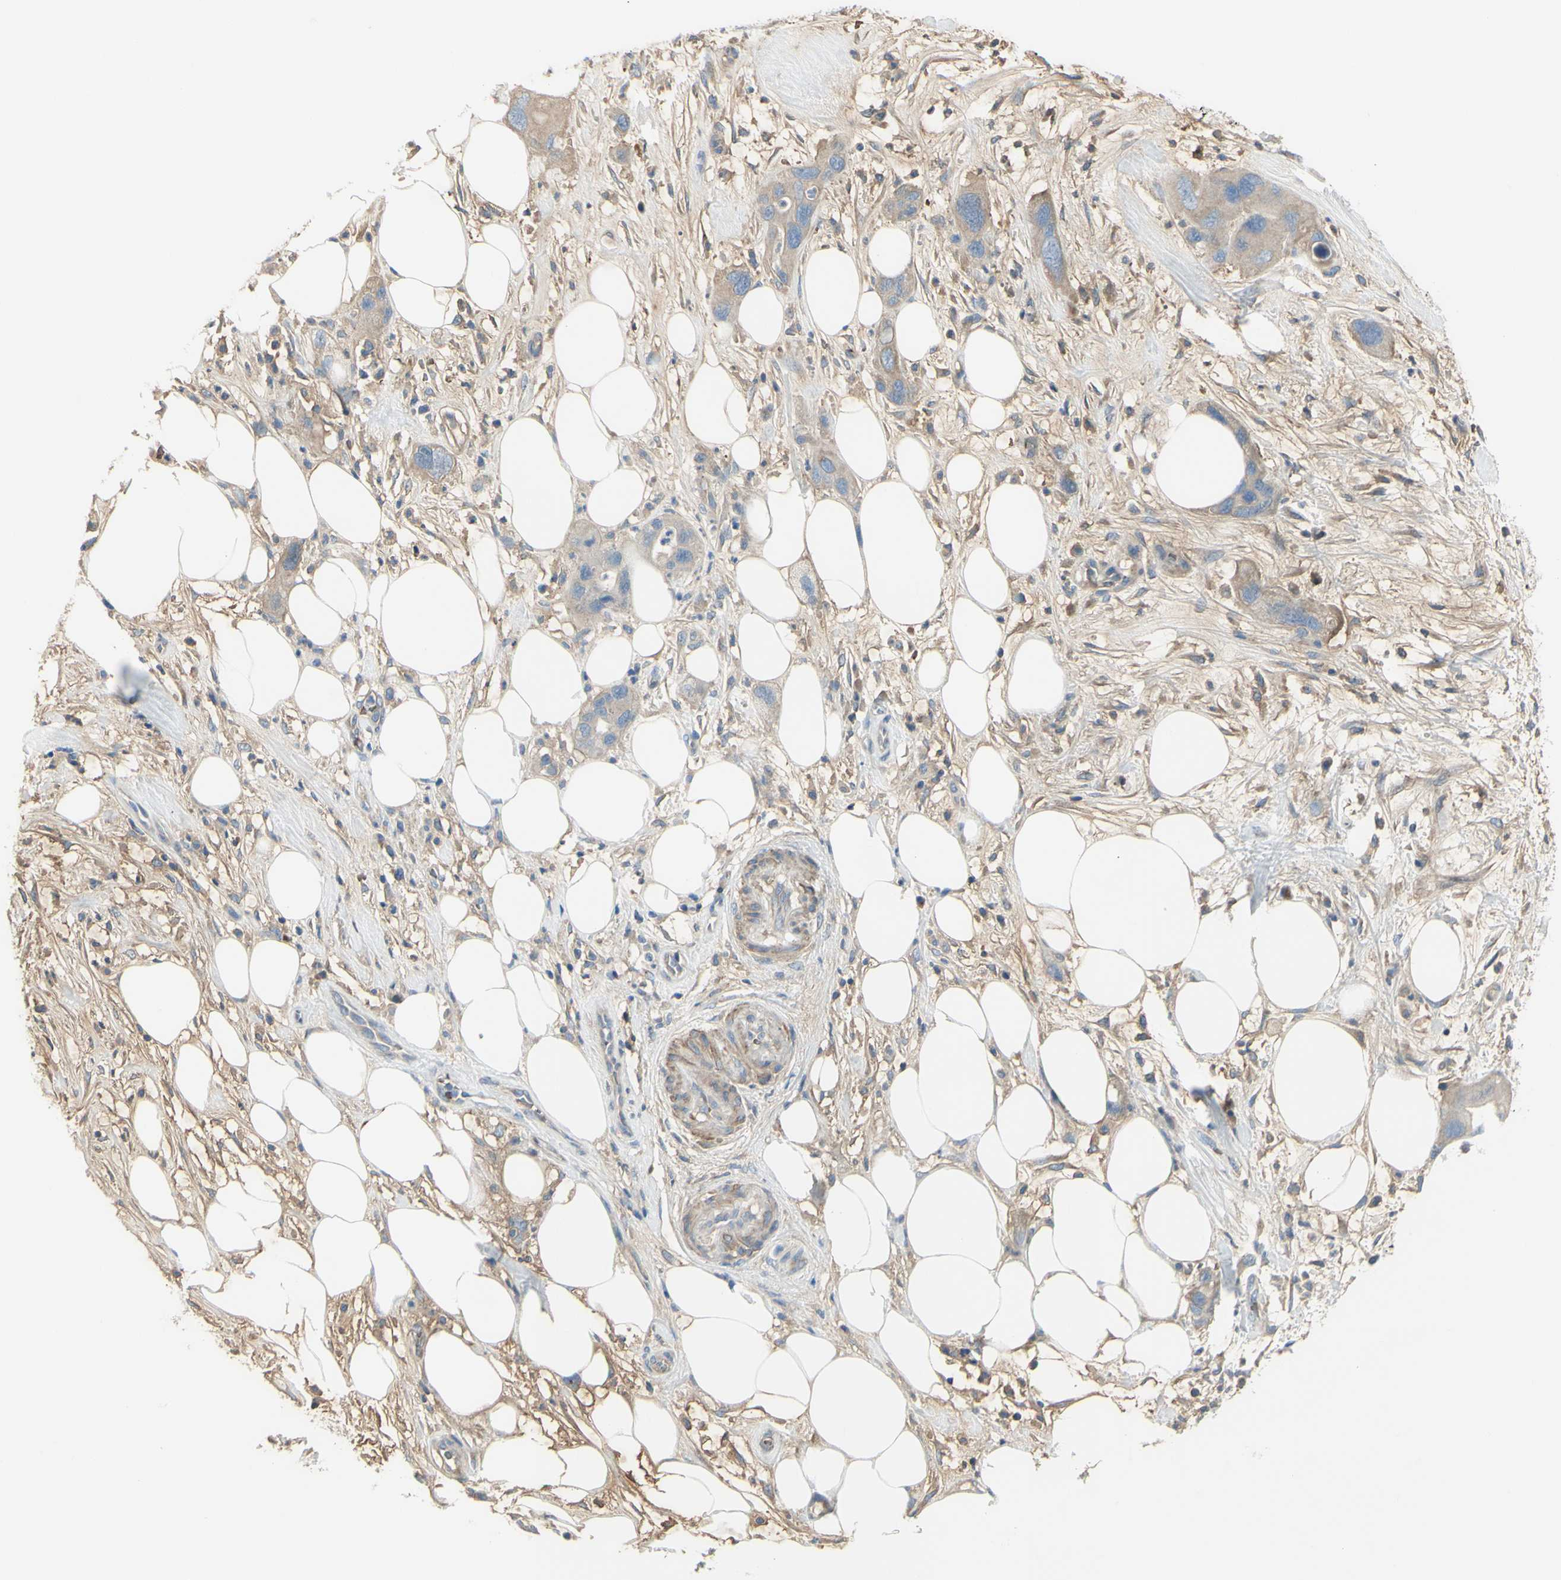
{"staining": {"intensity": "weak", "quantity": ">75%", "location": "cytoplasmic/membranous"}, "tissue": "pancreatic cancer", "cell_type": "Tumor cells", "image_type": "cancer", "snomed": [{"axis": "morphology", "description": "Adenocarcinoma, NOS"}, {"axis": "topography", "description": "Pancreas"}], "caption": "A histopathology image of human adenocarcinoma (pancreatic) stained for a protein displays weak cytoplasmic/membranous brown staining in tumor cells.", "gene": "NCBP2L", "patient": {"sex": "female", "age": 71}}